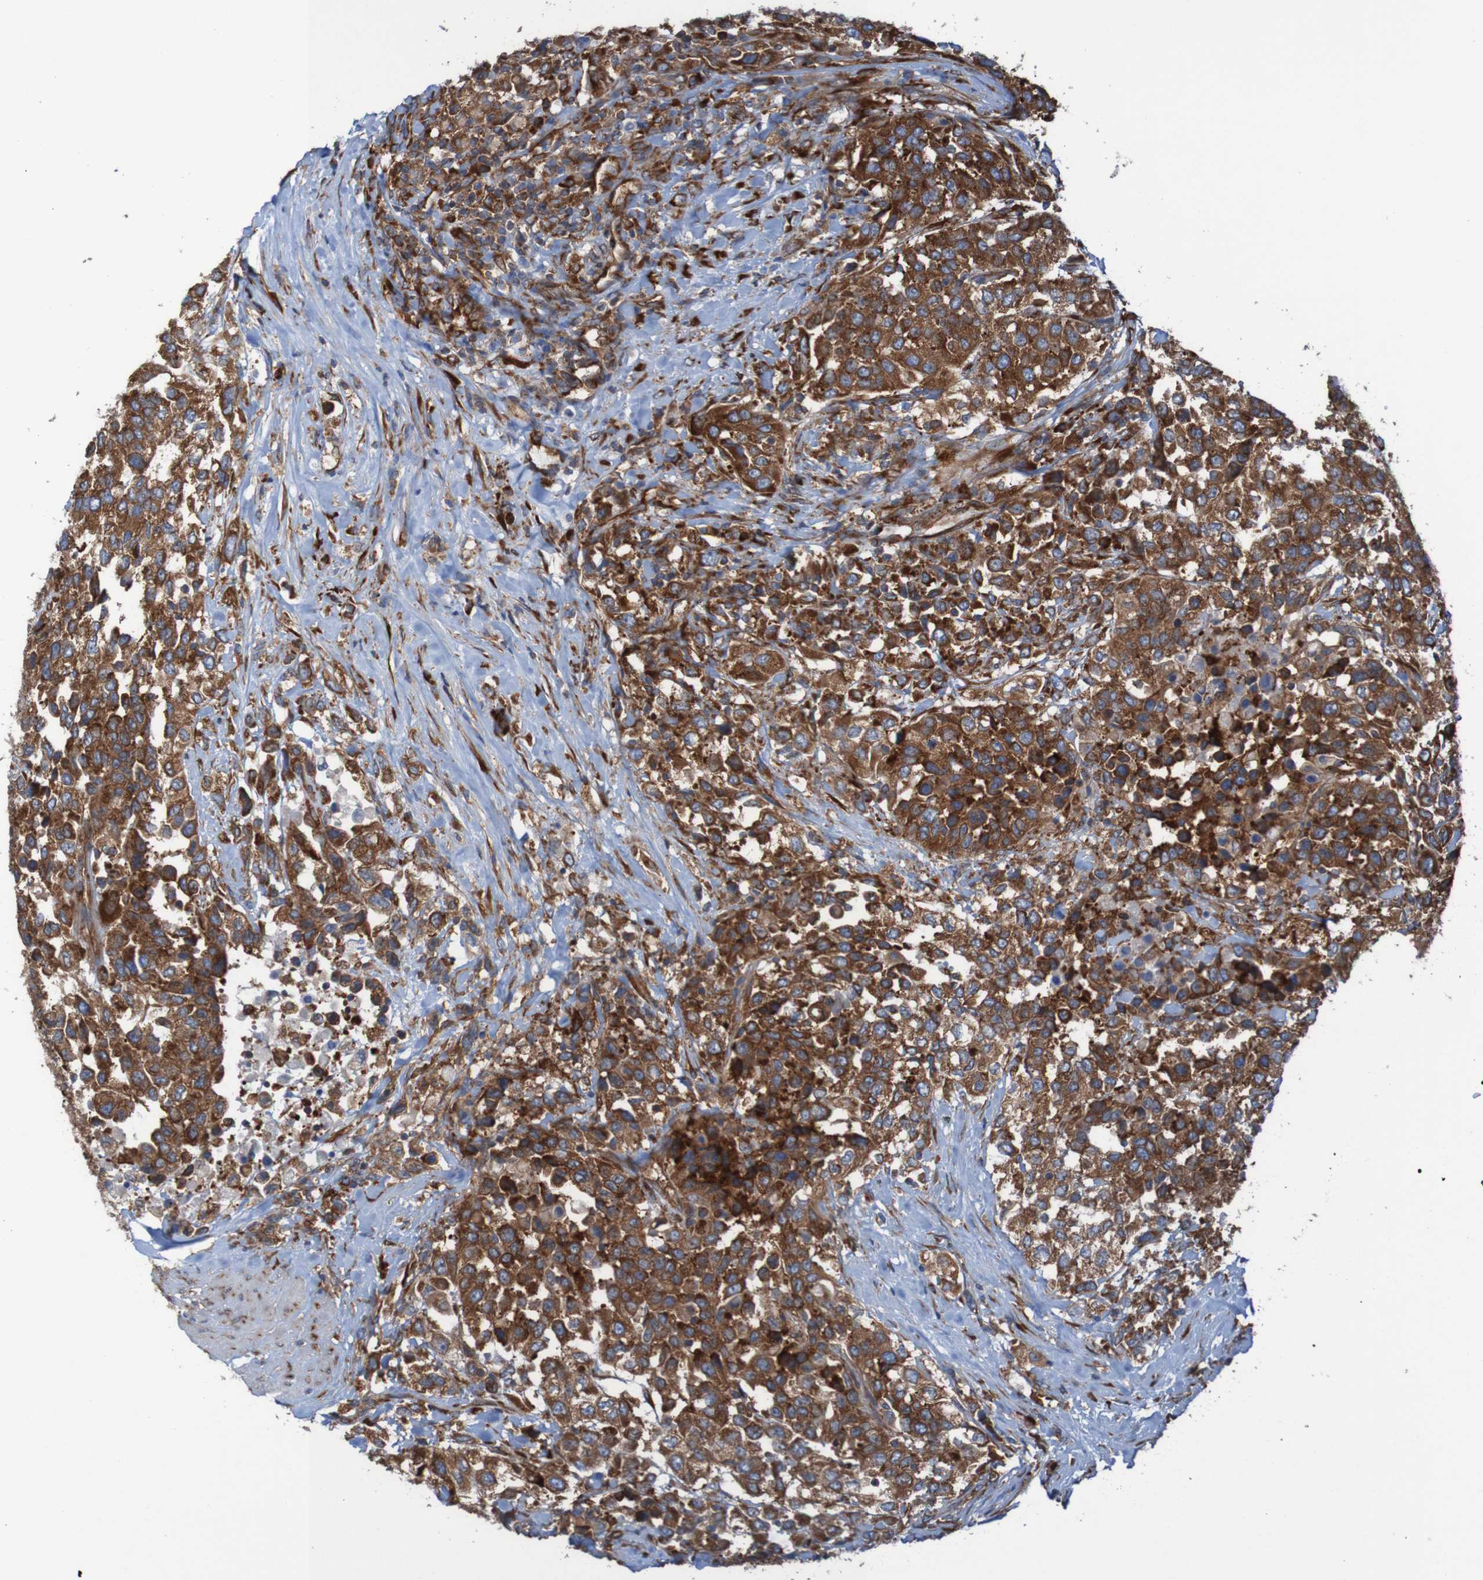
{"staining": {"intensity": "strong", "quantity": ">75%", "location": "cytoplasmic/membranous"}, "tissue": "urothelial cancer", "cell_type": "Tumor cells", "image_type": "cancer", "snomed": [{"axis": "morphology", "description": "Urothelial carcinoma, High grade"}, {"axis": "topography", "description": "Urinary bladder"}], "caption": "Immunohistochemistry histopathology image of neoplastic tissue: human high-grade urothelial carcinoma stained using IHC displays high levels of strong protein expression localized specifically in the cytoplasmic/membranous of tumor cells, appearing as a cytoplasmic/membranous brown color.", "gene": "RPL10", "patient": {"sex": "female", "age": 80}}